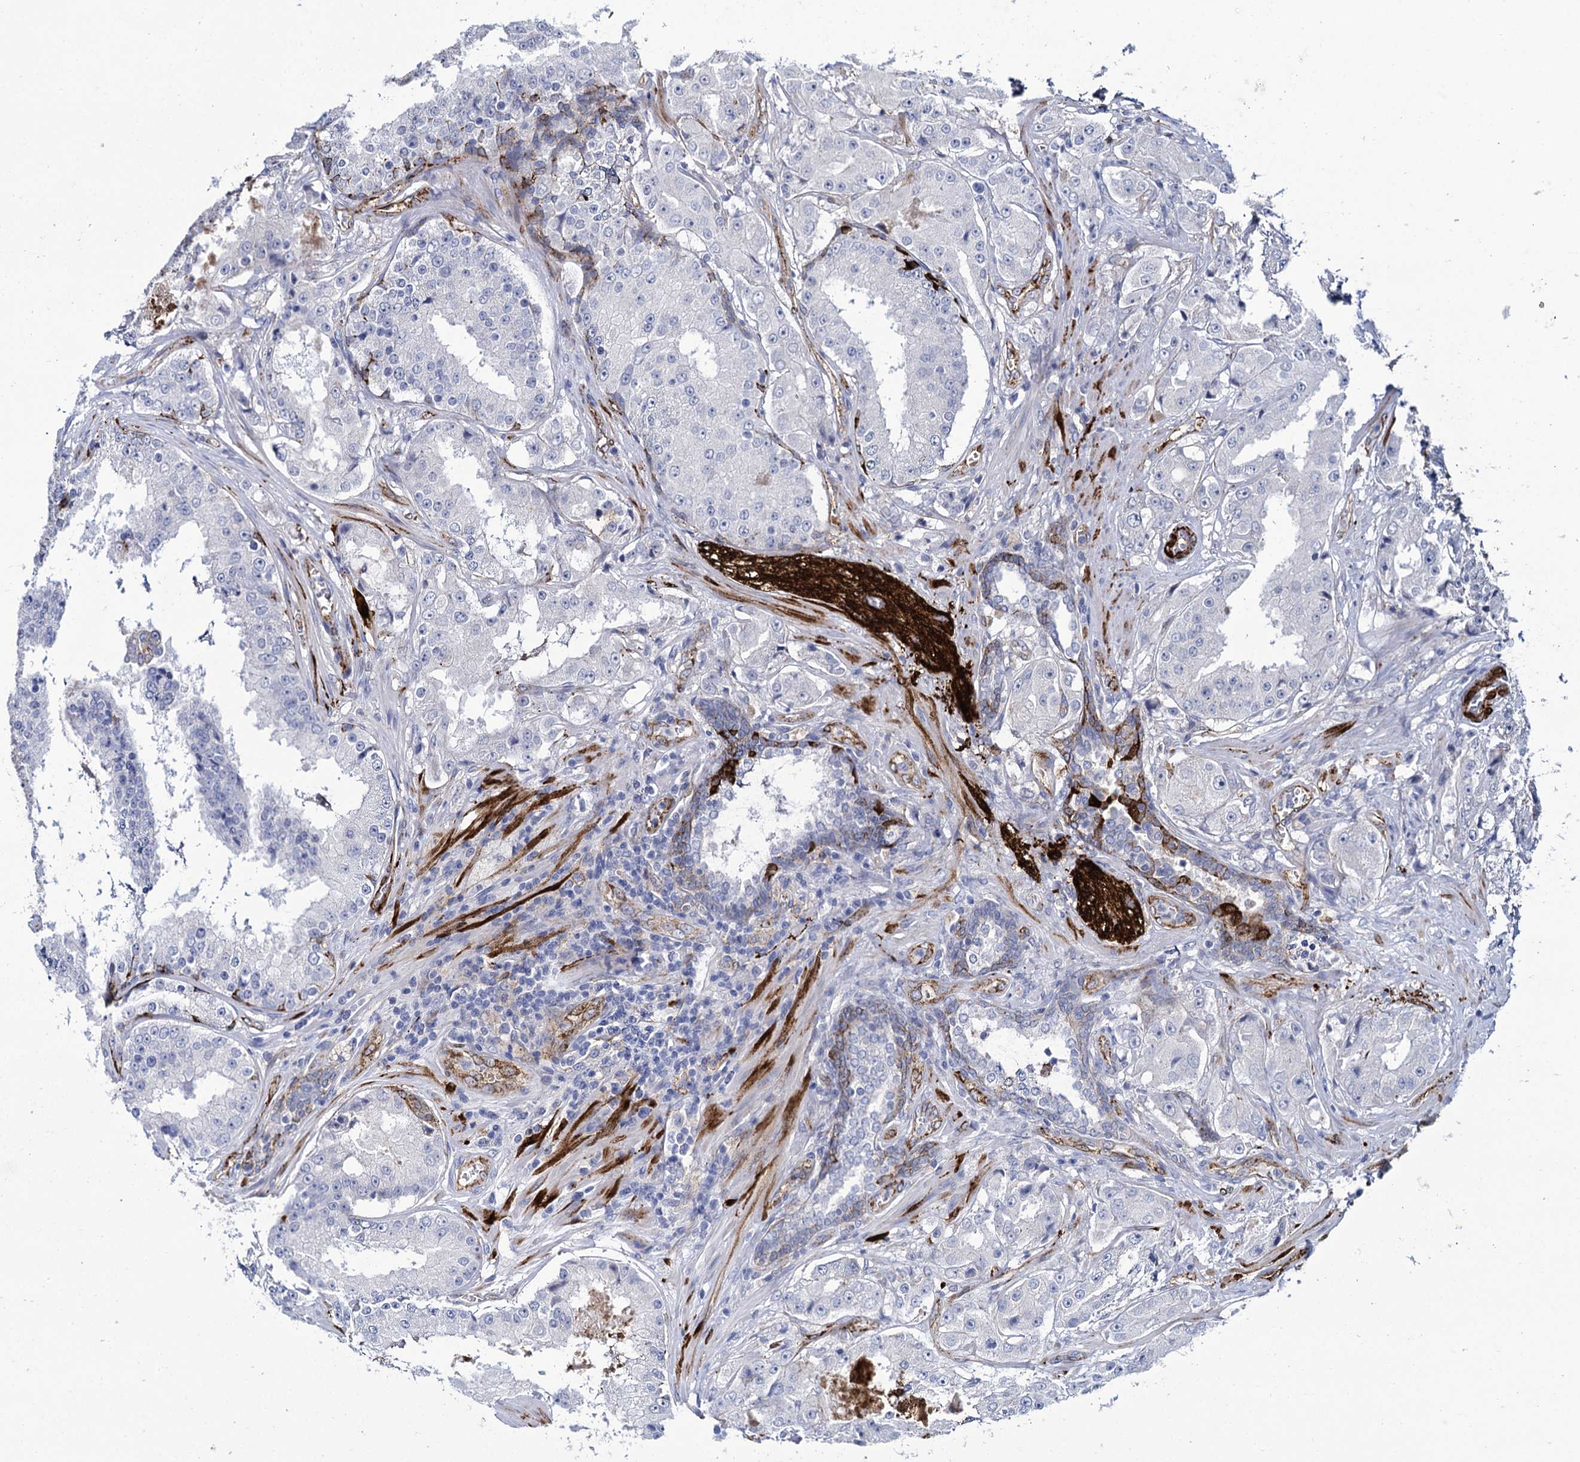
{"staining": {"intensity": "negative", "quantity": "none", "location": "none"}, "tissue": "prostate cancer", "cell_type": "Tumor cells", "image_type": "cancer", "snomed": [{"axis": "morphology", "description": "Adenocarcinoma, High grade"}, {"axis": "topography", "description": "Prostate"}], "caption": "Immunohistochemistry (IHC) image of neoplastic tissue: human prostate cancer (high-grade adenocarcinoma) stained with DAB displays no significant protein staining in tumor cells. Brightfield microscopy of immunohistochemistry stained with DAB (3,3'-diaminobenzidine) (brown) and hematoxylin (blue), captured at high magnification.", "gene": "SNCG", "patient": {"sex": "male", "age": 73}}